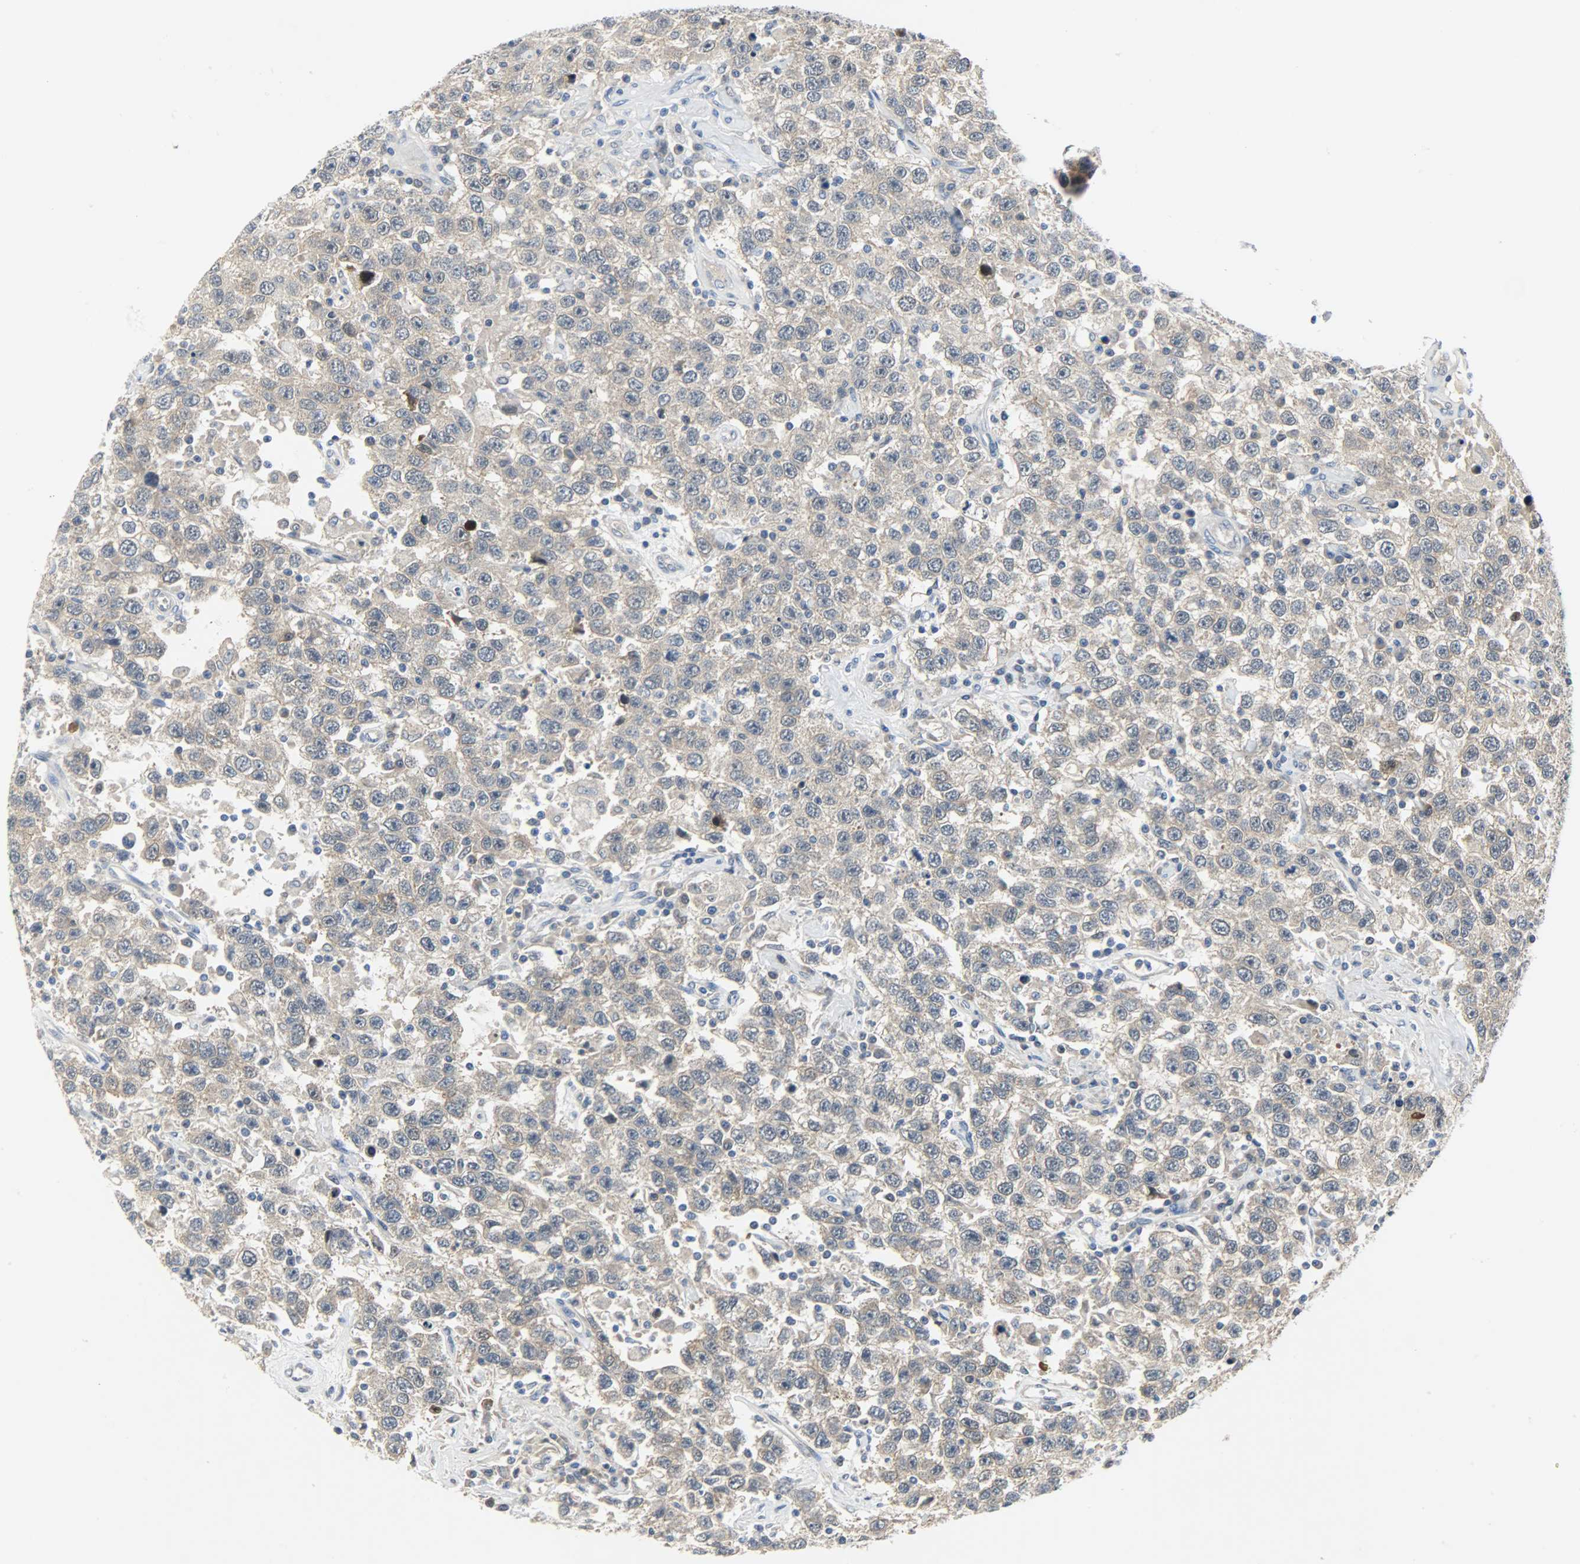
{"staining": {"intensity": "negative", "quantity": "none", "location": "none"}, "tissue": "testis cancer", "cell_type": "Tumor cells", "image_type": "cancer", "snomed": [{"axis": "morphology", "description": "Seminoma, NOS"}, {"axis": "topography", "description": "Testis"}], "caption": "A high-resolution histopathology image shows IHC staining of testis seminoma, which shows no significant expression in tumor cells.", "gene": "EIF4EBP1", "patient": {"sex": "male", "age": 41}}